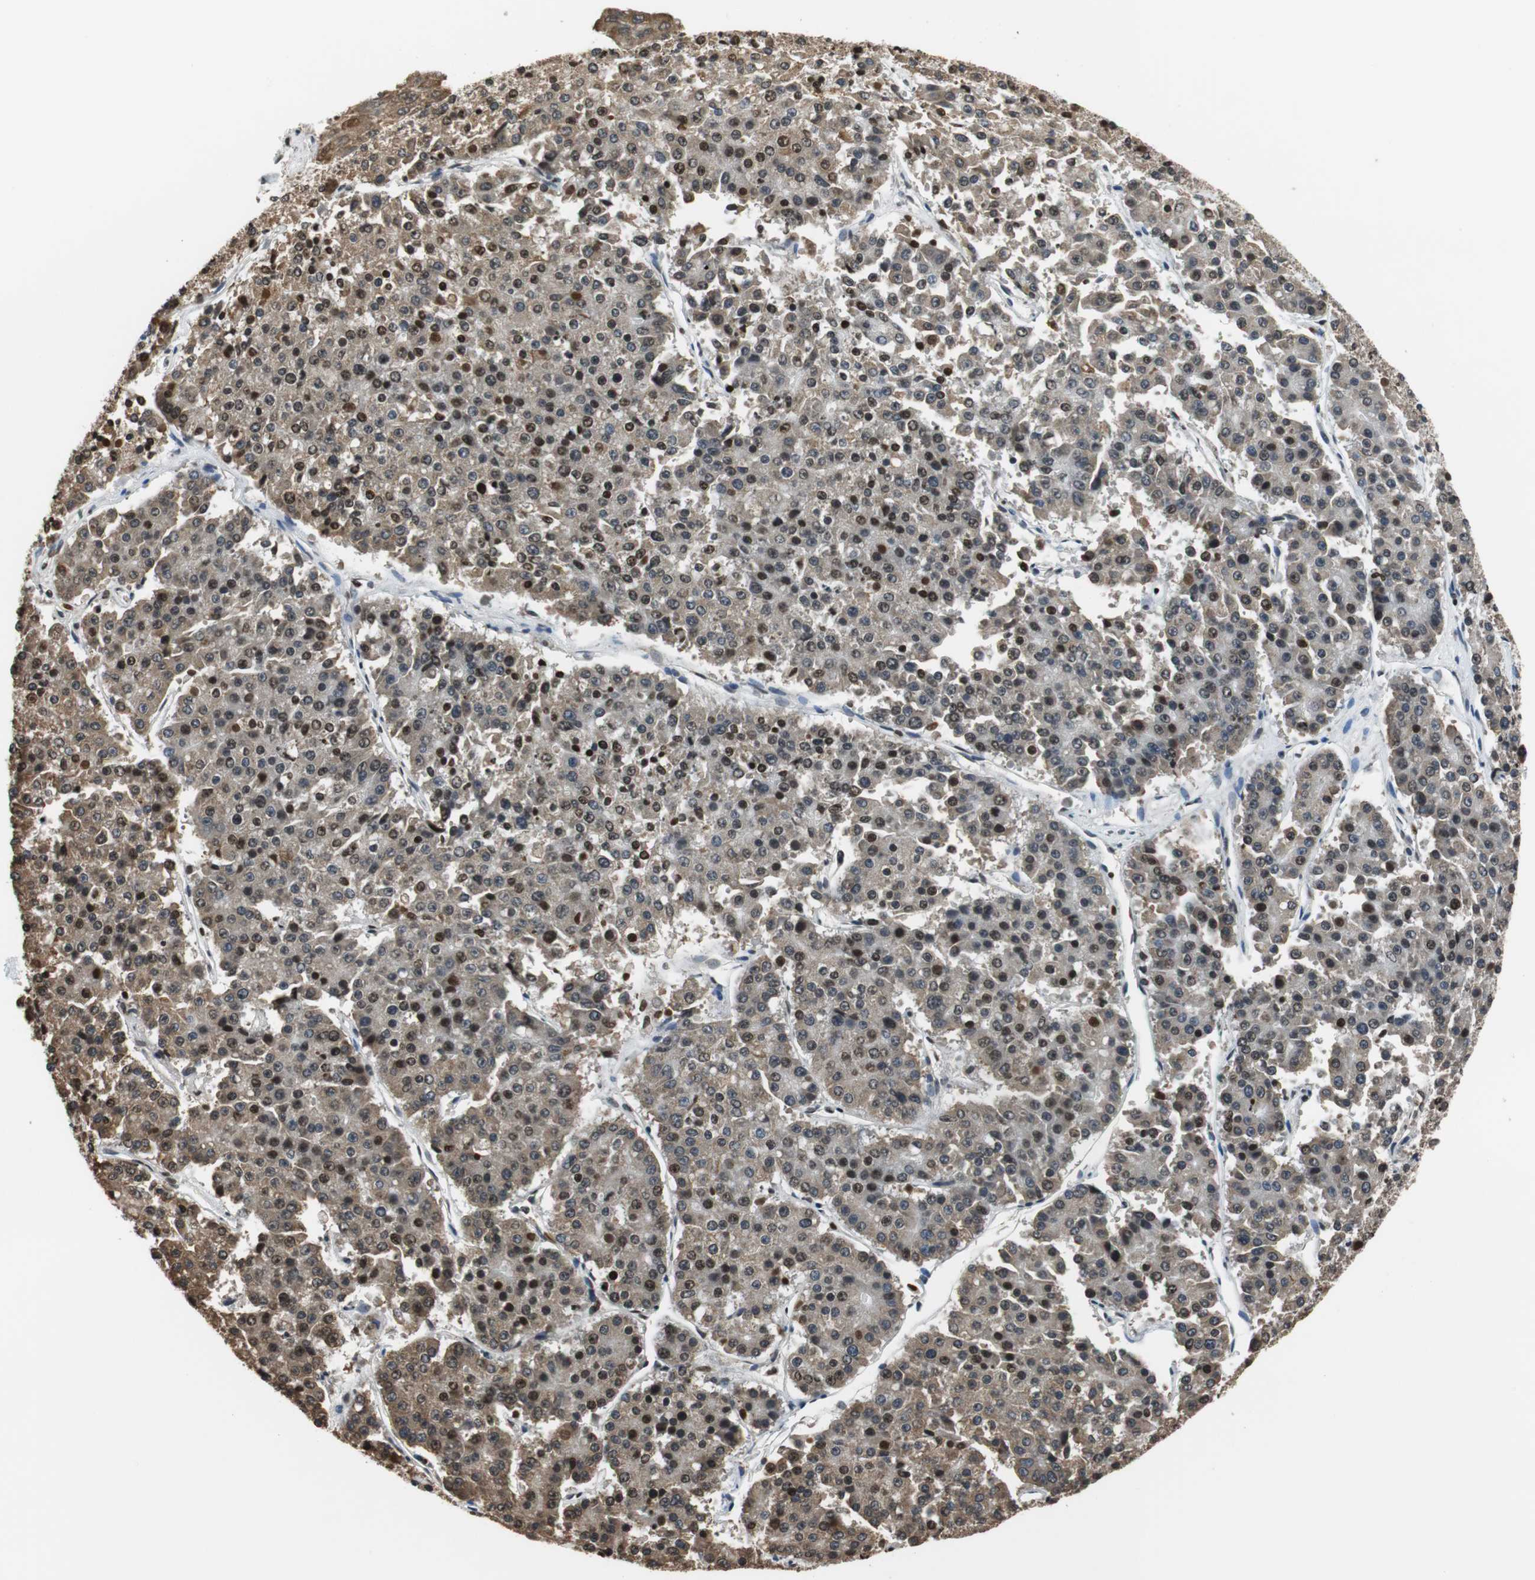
{"staining": {"intensity": "strong", "quantity": "25%-75%", "location": "nuclear"}, "tissue": "pancreatic cancer", "cell_type": "Tumor cells", "image_type": "cancer", "snomed": [{"axis": "morphology", "description": "Adenocarcinoma, NOS"}, {"axis": "topography", "description": "Pancreas"}], "caption": "Strong nuclear positivity for a protein is appreciated in approximately 25%-75% of tumor cells of pancreatic adenocarcinoma using IHC.", "gene": "REST", "patient": {"sex": "male", "age": 50}}